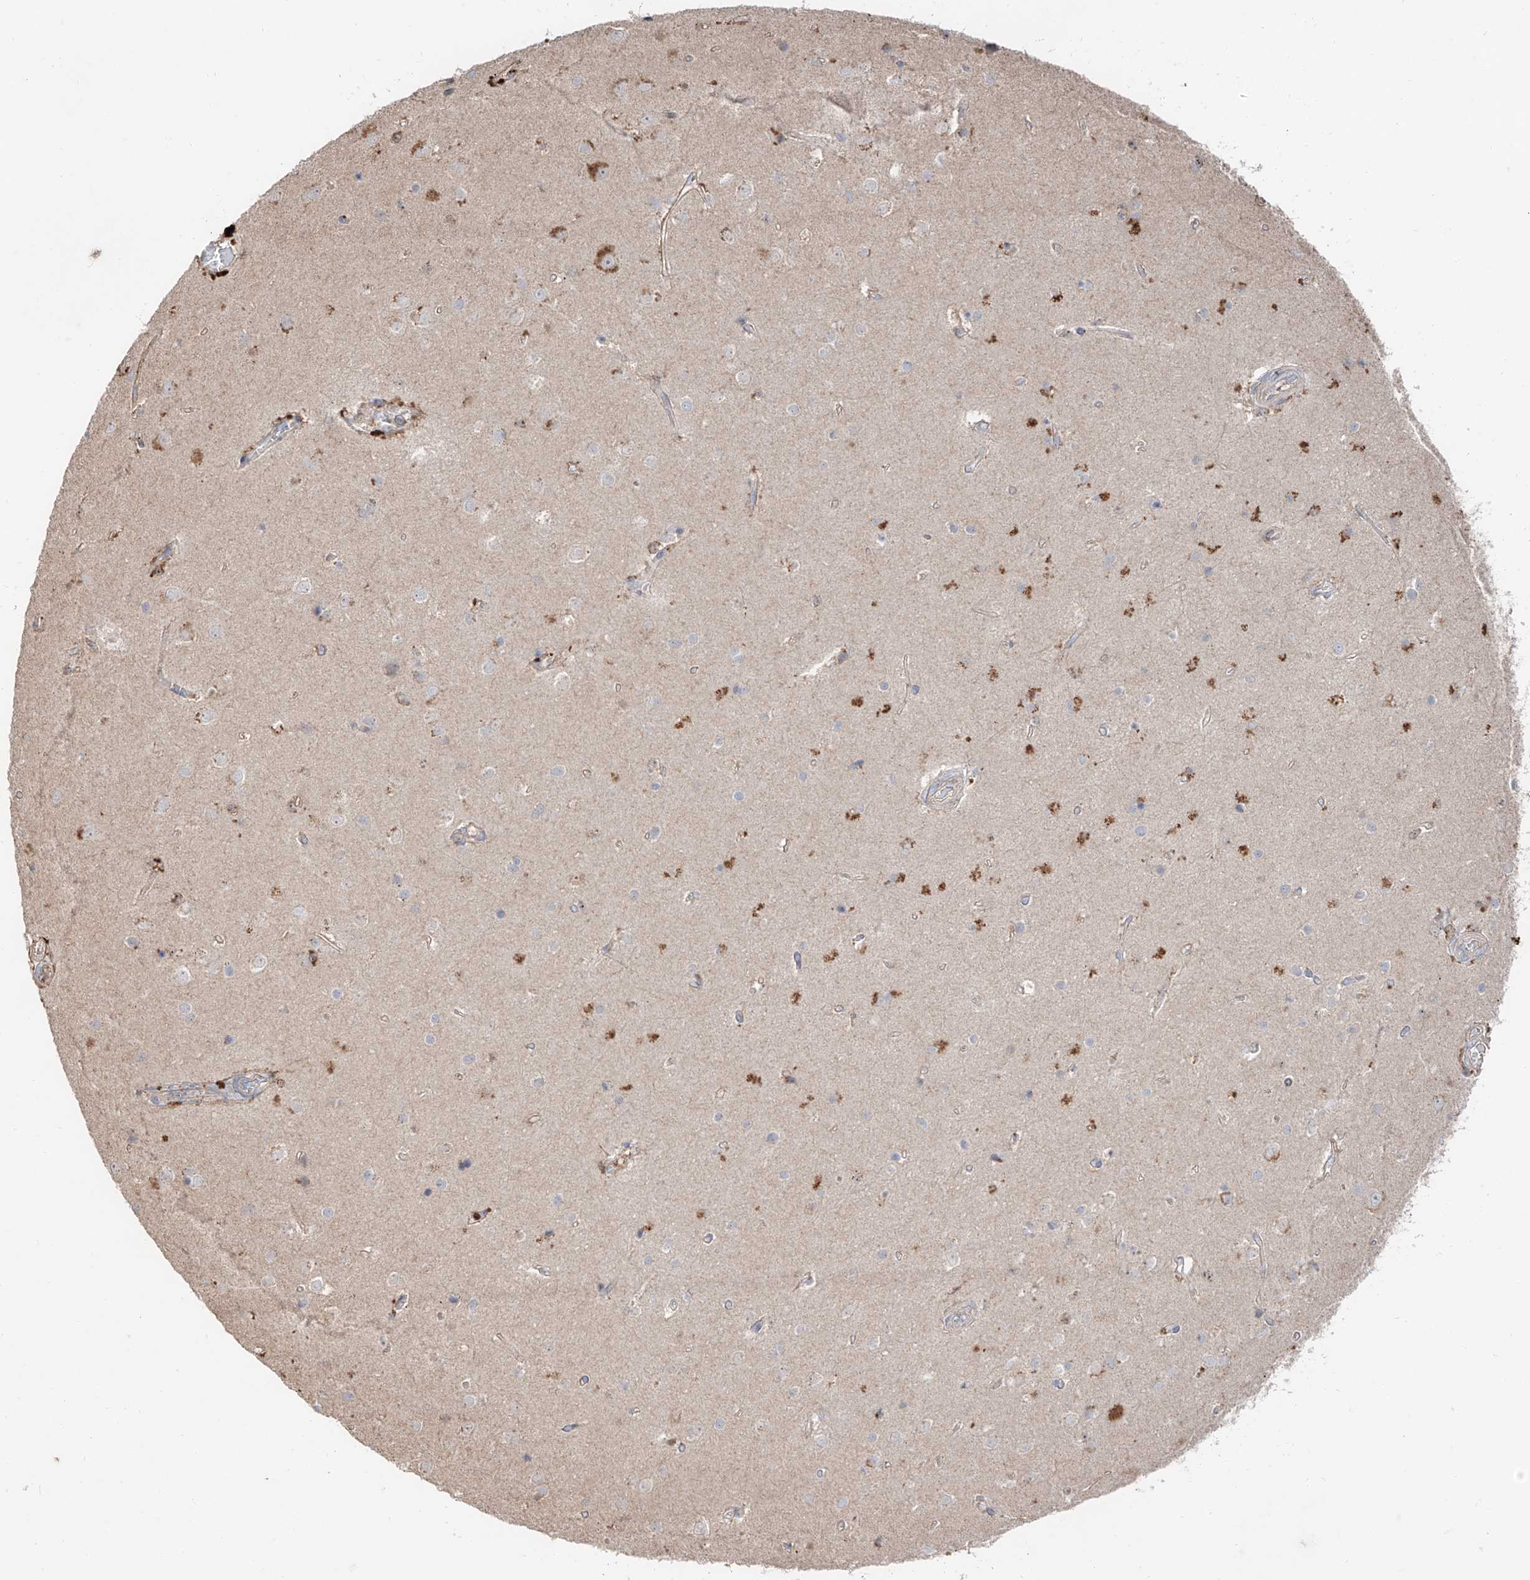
{"staining": {"intensity": "negative", "quantity": "none", "location": "none"}, "tissue": "cerebral cortex", "cell_type": "Endothelial cells", "image_type": "normal", "snomed": [{"axis": "morphology", "description": "Normal tissue, NOS"}, {"axis": "topography", "description": "Cerebral cortex"}], "caption": "The immunohistochemistry histopathology image has no significant expression in endothelial cells of cerebral cortex.", "gene": "EDN1", "patient": {"sex": "male", "age": 54}}